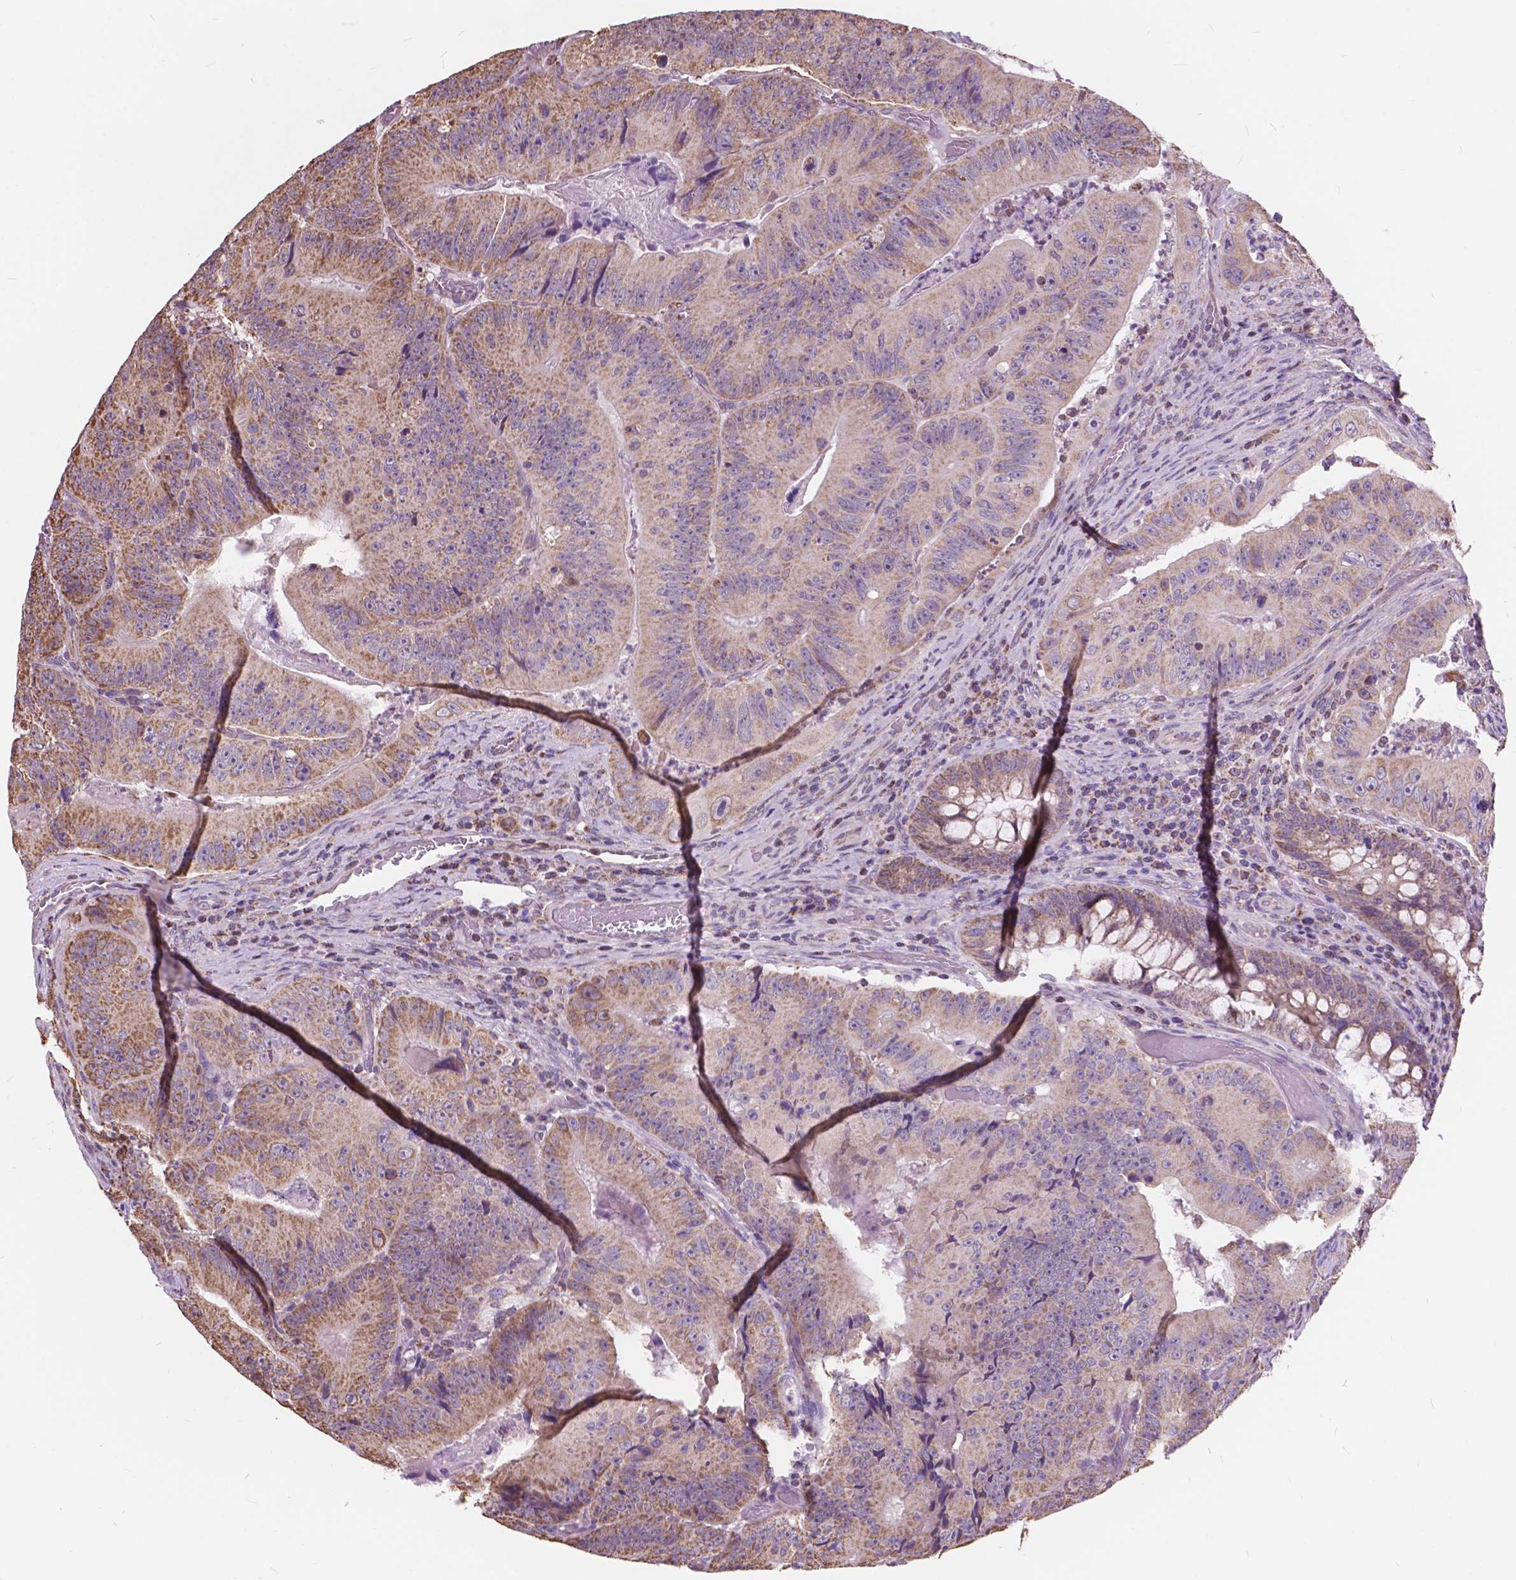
{"staining": {"intensity": "moderate", "quantity": ">75%", "location": "cytoplasmic/membranous"}, "tissue": "colorectal cancer", "cell_type": "Tumor cells", "image_type": "cancer", "snomed": [{"axis": "morphology", "description": "Adenocarcinoma, NOS"}, {"axis": "topography", "description": "Colon"}], "caption": "Human adenocarcinoma (colorectal) stained with a protein marker reveals moderate staining in tumor cells.", "gene": "SCOC", "patient": {"sex": "female", "age": 86}}